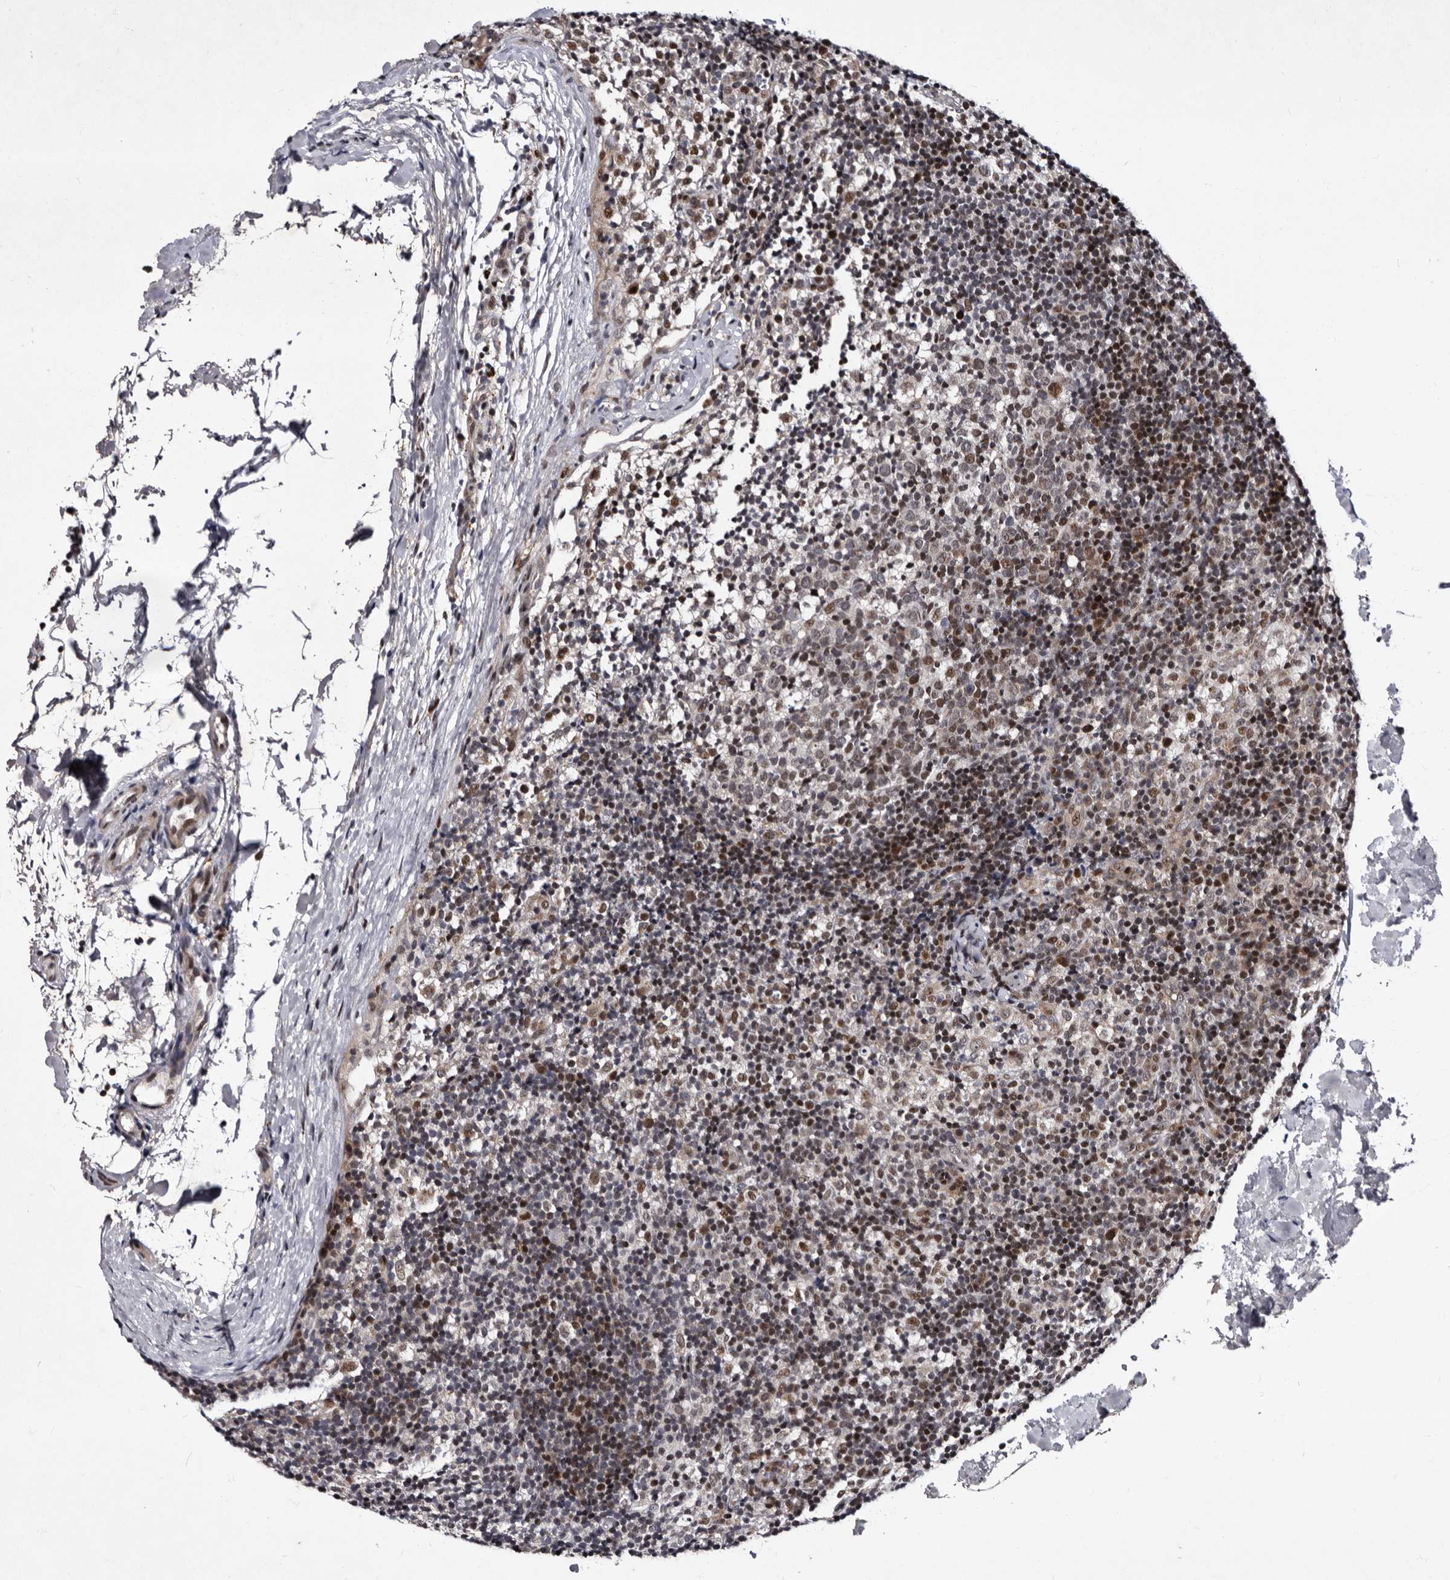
{"staining": {"intensity": "moderate", "quantity": "<25%", "location": "nuclear"}, "tissue": "lymph node", "cell_type": "Germinal center cells", "image_type": "normal", "snomed": [{"axis": "morphology", "description": "Normal tissue, NOS"}, {"axis": "morphology", "description": "Inflammation, NOS"}, {"axis": "topography", "description": "Lymph node"}], "caption": "Immunohistochemical staining of unremarkable lymph node shows <25% levels of moderate nuclear protein staining in about <25% of germinal center cells.", "gene": "TNKS", "patient": {"sex": "male", "age": 55}}